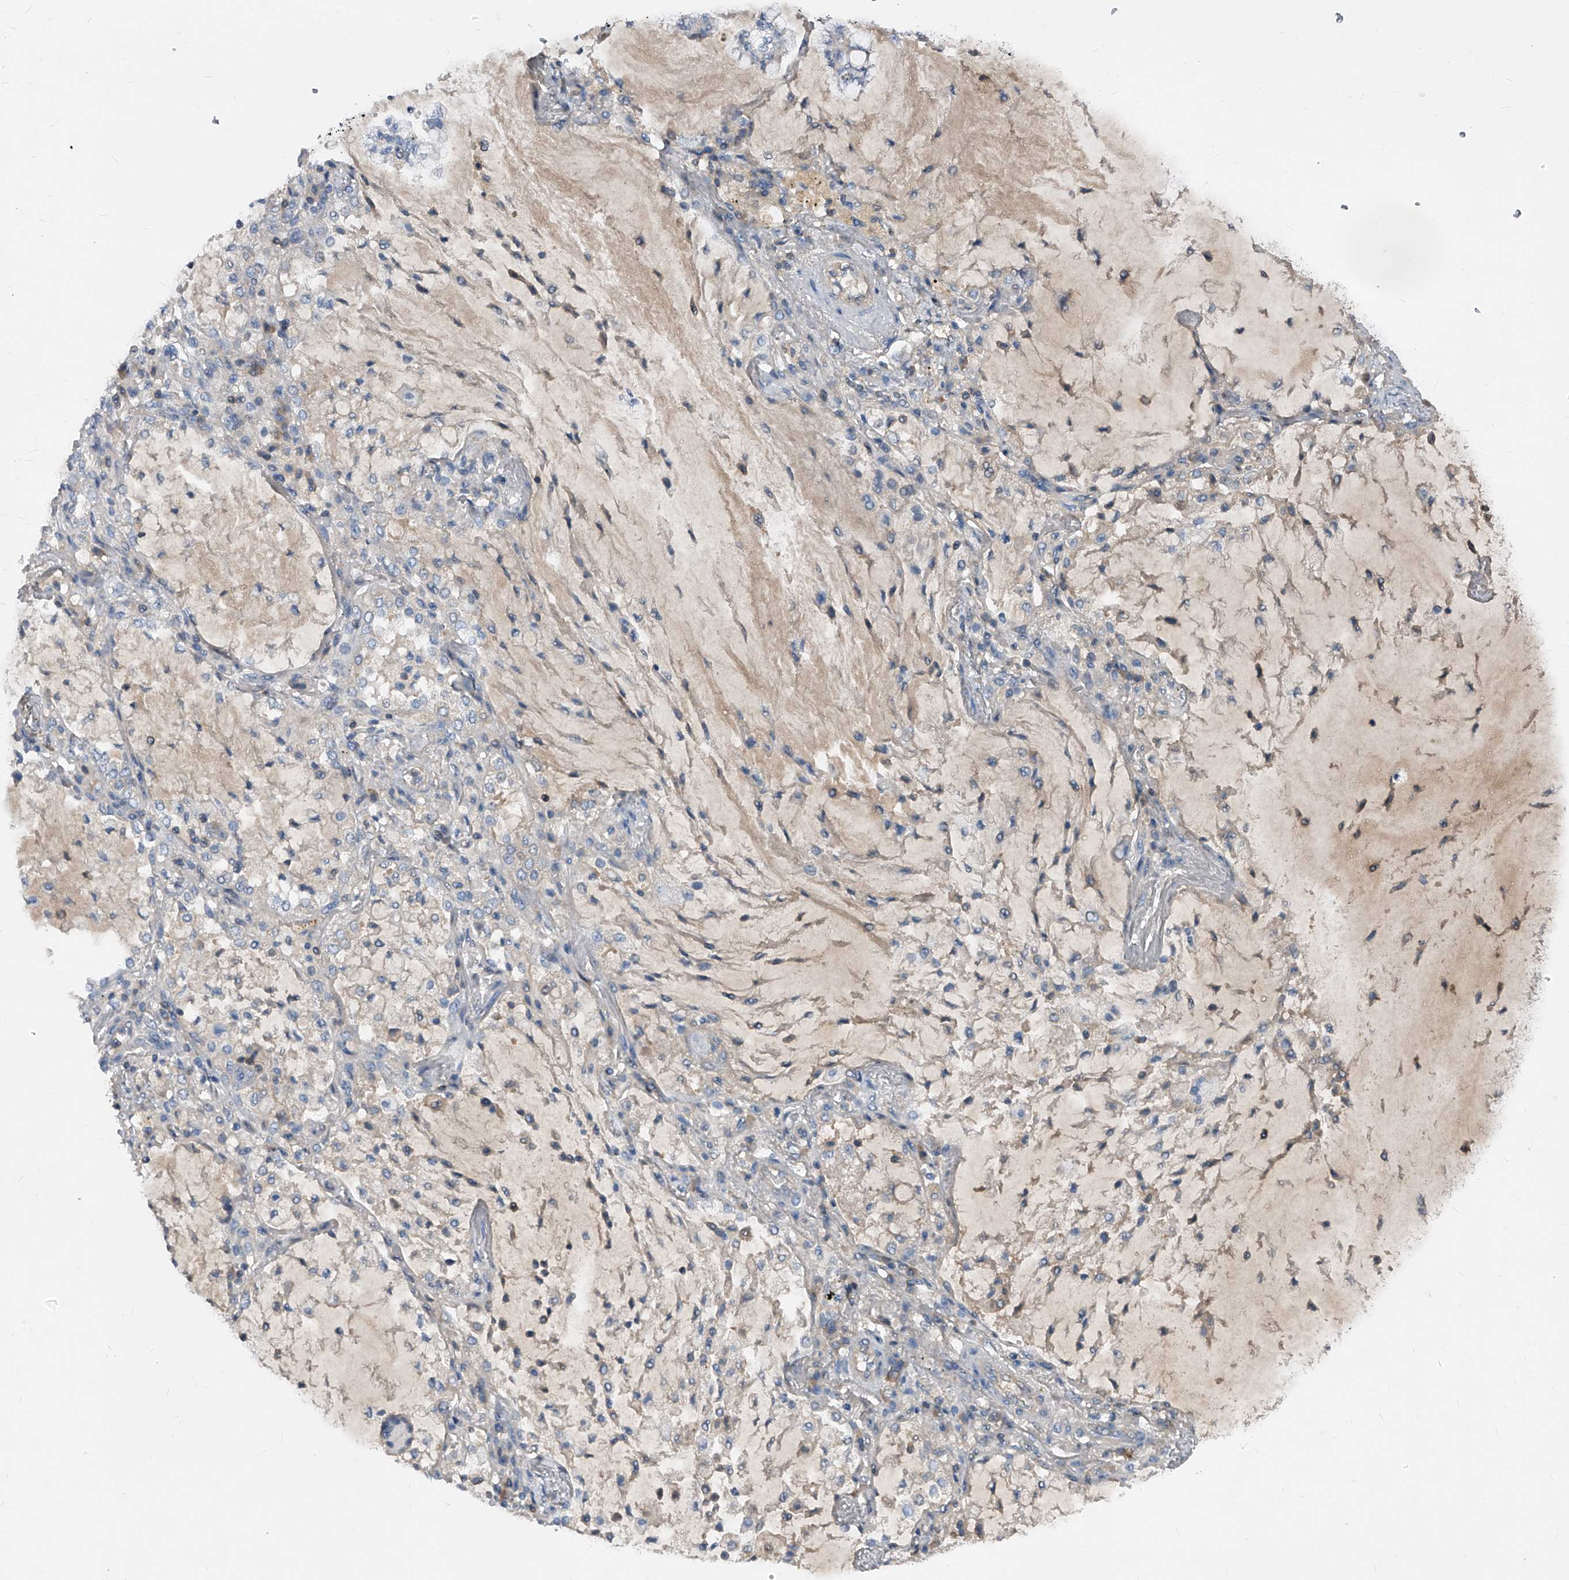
{"staining": {"intensity": "negative", "quantity": "none", "location": "none"}, "tissue": "lung cancer", "cell_type": "Tumor cells", "image_type": "cancer", "snomed": [{"axis": "morphology", "description": "Adenocarcinoma, NOS"}, {"axis": "topography", "description": "Lung"}], "caption": "IHC image of lung cancer stained for a protein (brown), which demonstrates no expression in tumor cells.", "gene": "MAP2K6", "patient": {"sex": "female", "age": 70}}